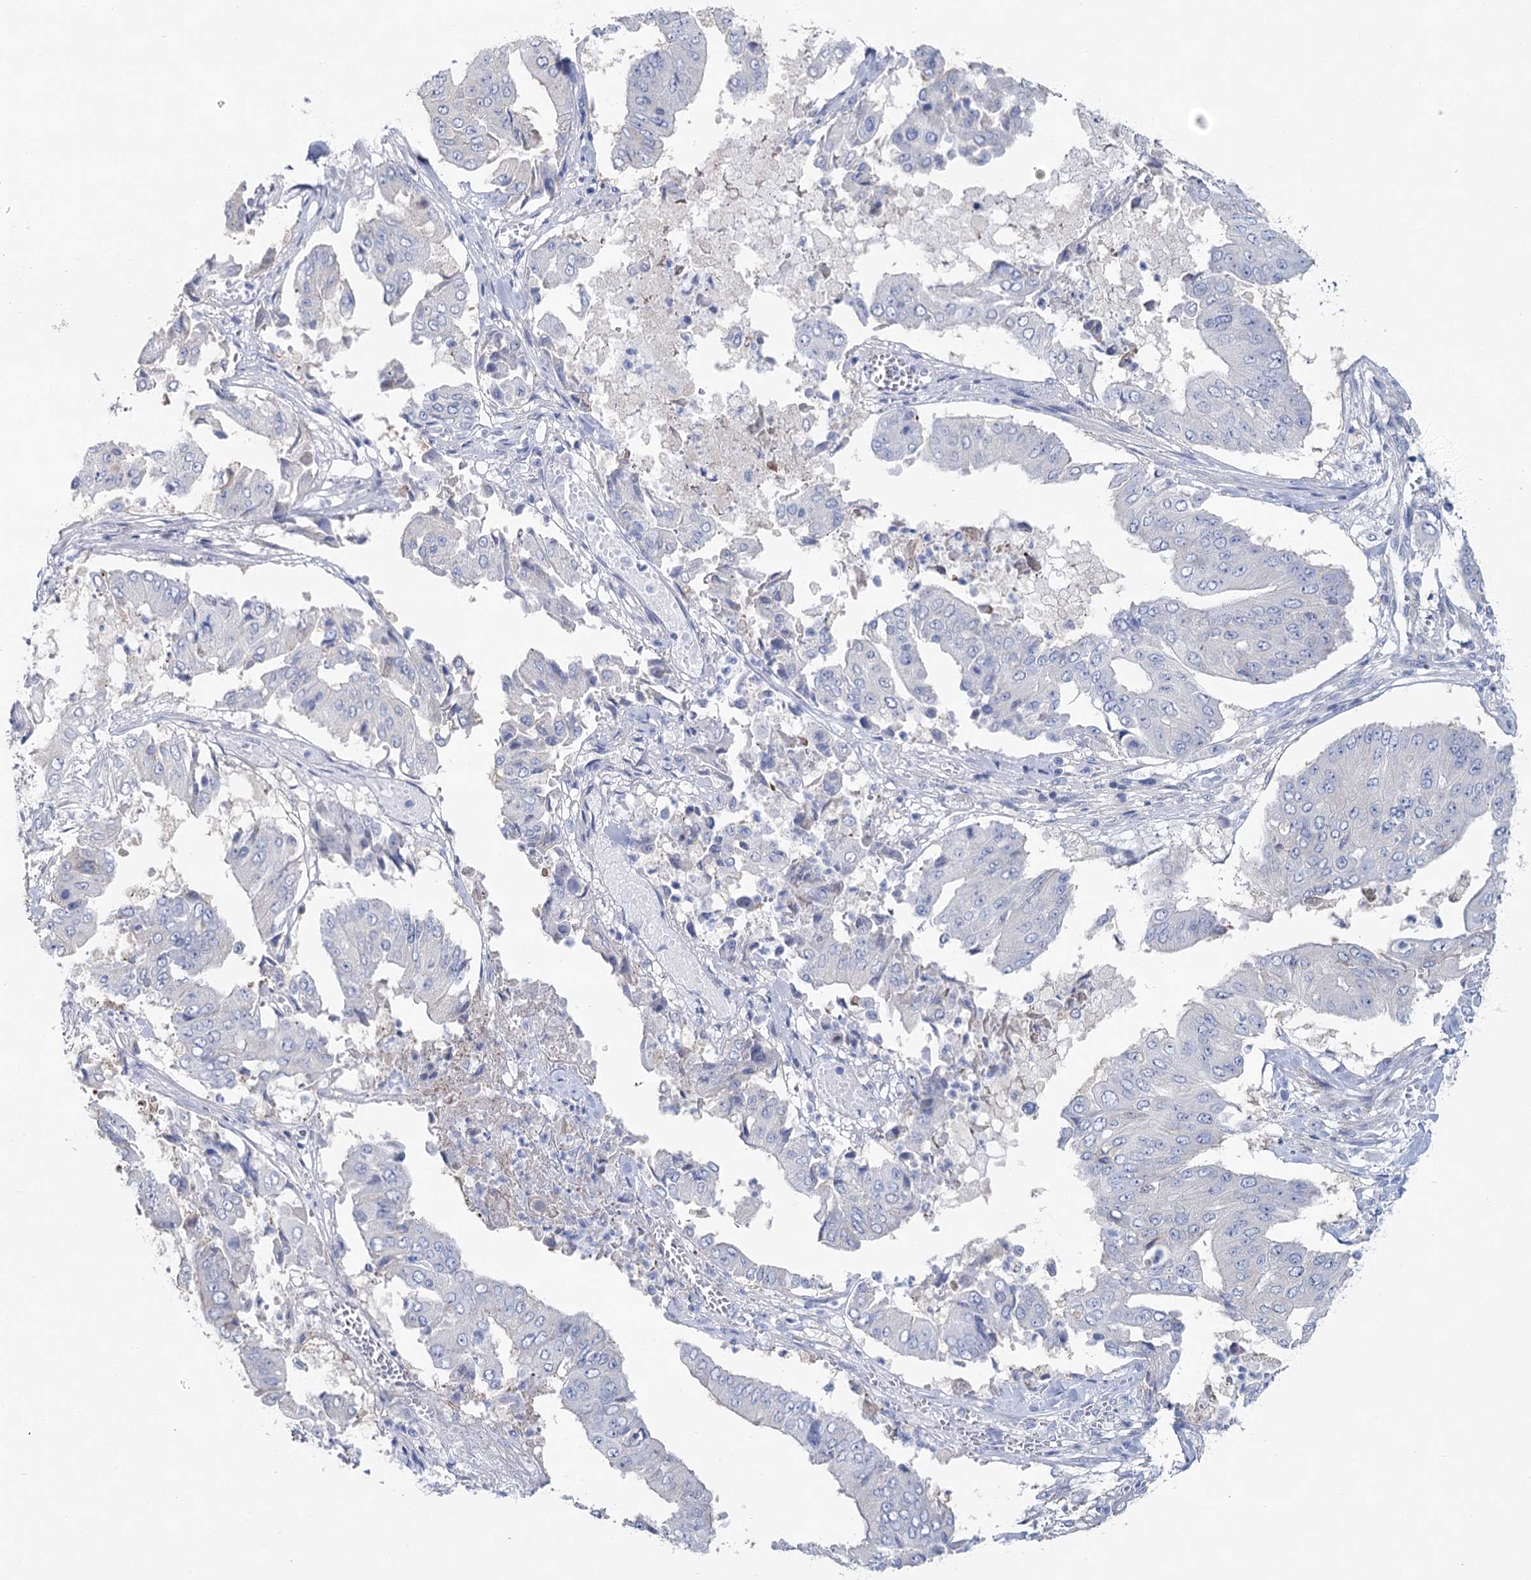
{"staining": {"intensity": "negative", "quantity": "none", "location": "none"}, "tissue": "pancreatic cancer", "cell_type": "Tumor cells", "image_type": "cancer", "snomed": [{"axis": "morphology", "description": "Adenocarcinoma, NOS"}, {"axis": "topography", "description": "Pancreas"}], "caption": "Protein analysis of pancreatic cancer (adenocarcinoma) exhibits no significant staining in tumor cells.", "gene": "CCDC88A", "patient": {"sex": "female", "age": 77}}